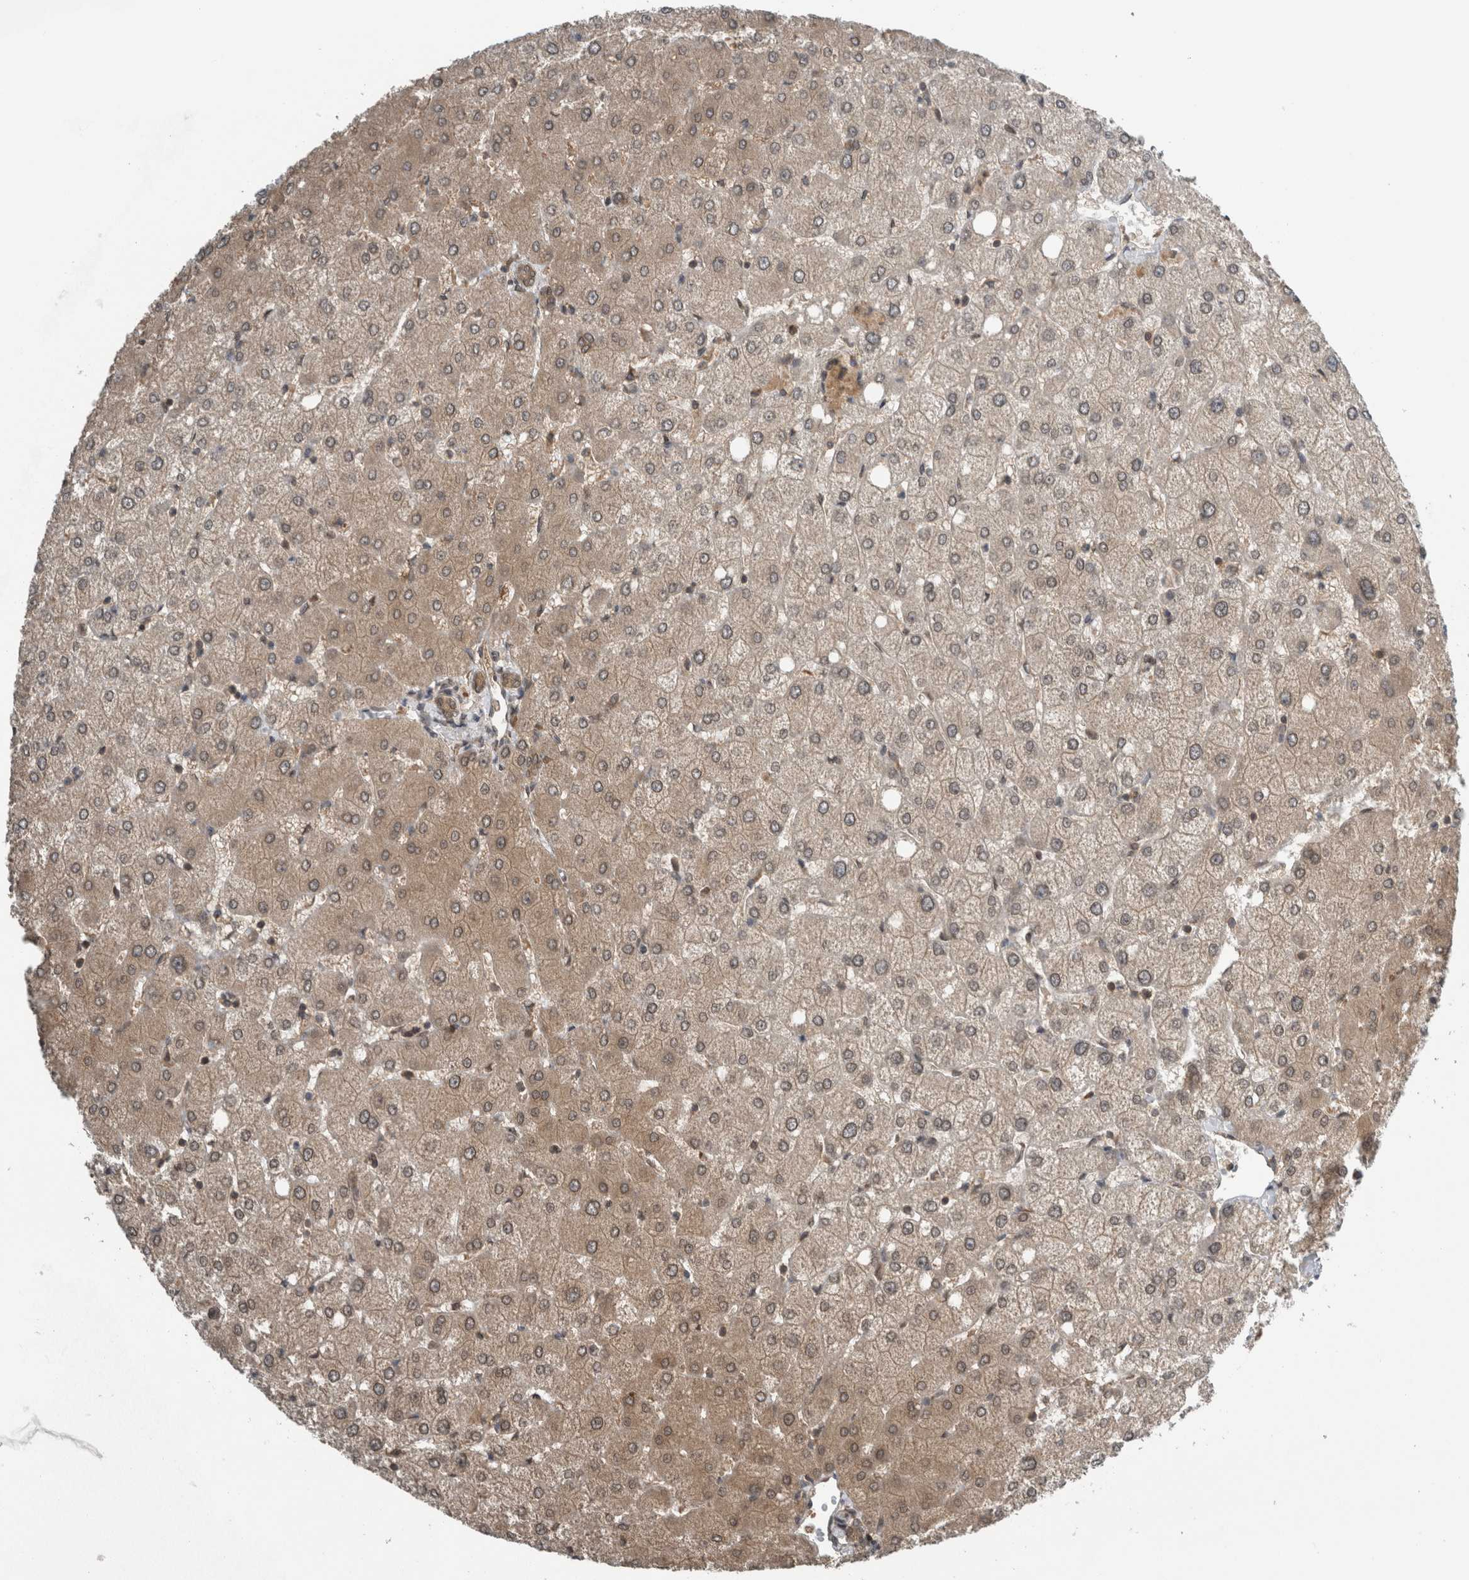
{"staining": {"intensity": "weak", "quantity": ">75%", "location": "cytoplasmic/membranous"}, "tissue": "liver", "cell_type": "Cholangiocytes", "image_type": "normal", "snomed": [{"axis": "morphology", "description": "Normal tissue, NOS"}, {"axis": "topography", "description": "Liver"}], "caption": "Human liver stained for a protein (brown) displays weak cytoplasmic/membranous positive staining in approximately >75% of cholangiocytes.", "gene": "SPAG7", "patient": {"sex": "female", "age": 54}}